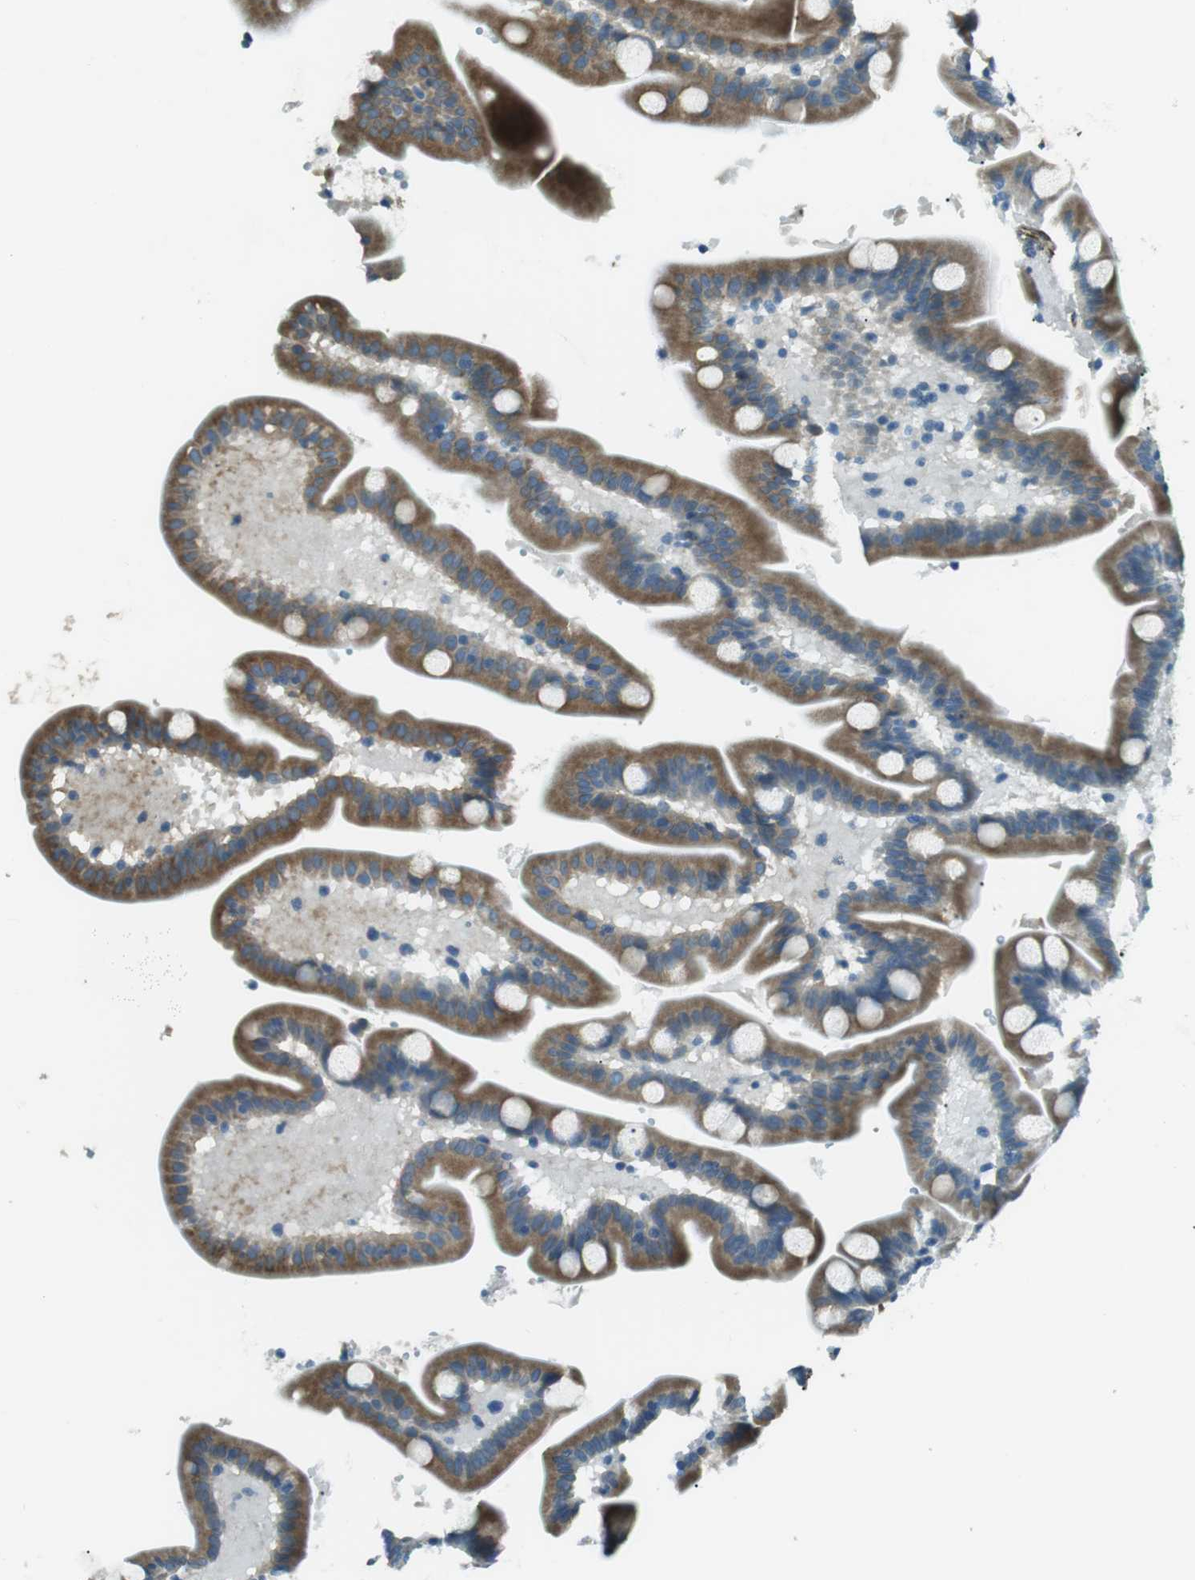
{"staining": {"intensity": "moderate", "quantity": ">75%", "location": "cytoplasmic/membranous"}, "tissue": "duodenum", "cell_type": "Glandular cells", "image_type": "normal", "snomed": [{"axis": "morphology", "description": "Normal tissue, NOS"}, {"axis": "topography", "description": "Duodenum"}], "caption": "Immunohistochemistry (DAB (3,3'-diaminobenzidine)) staining of benign human duodenum exhibits moderate cytoplasmic/membranous protein expression in about >75% of glandular cells. (DAB = brown stain, brightfield microscopy at high magnification).", "gene": "ODR4", "patient": {"sex": "male", "age": 54}}